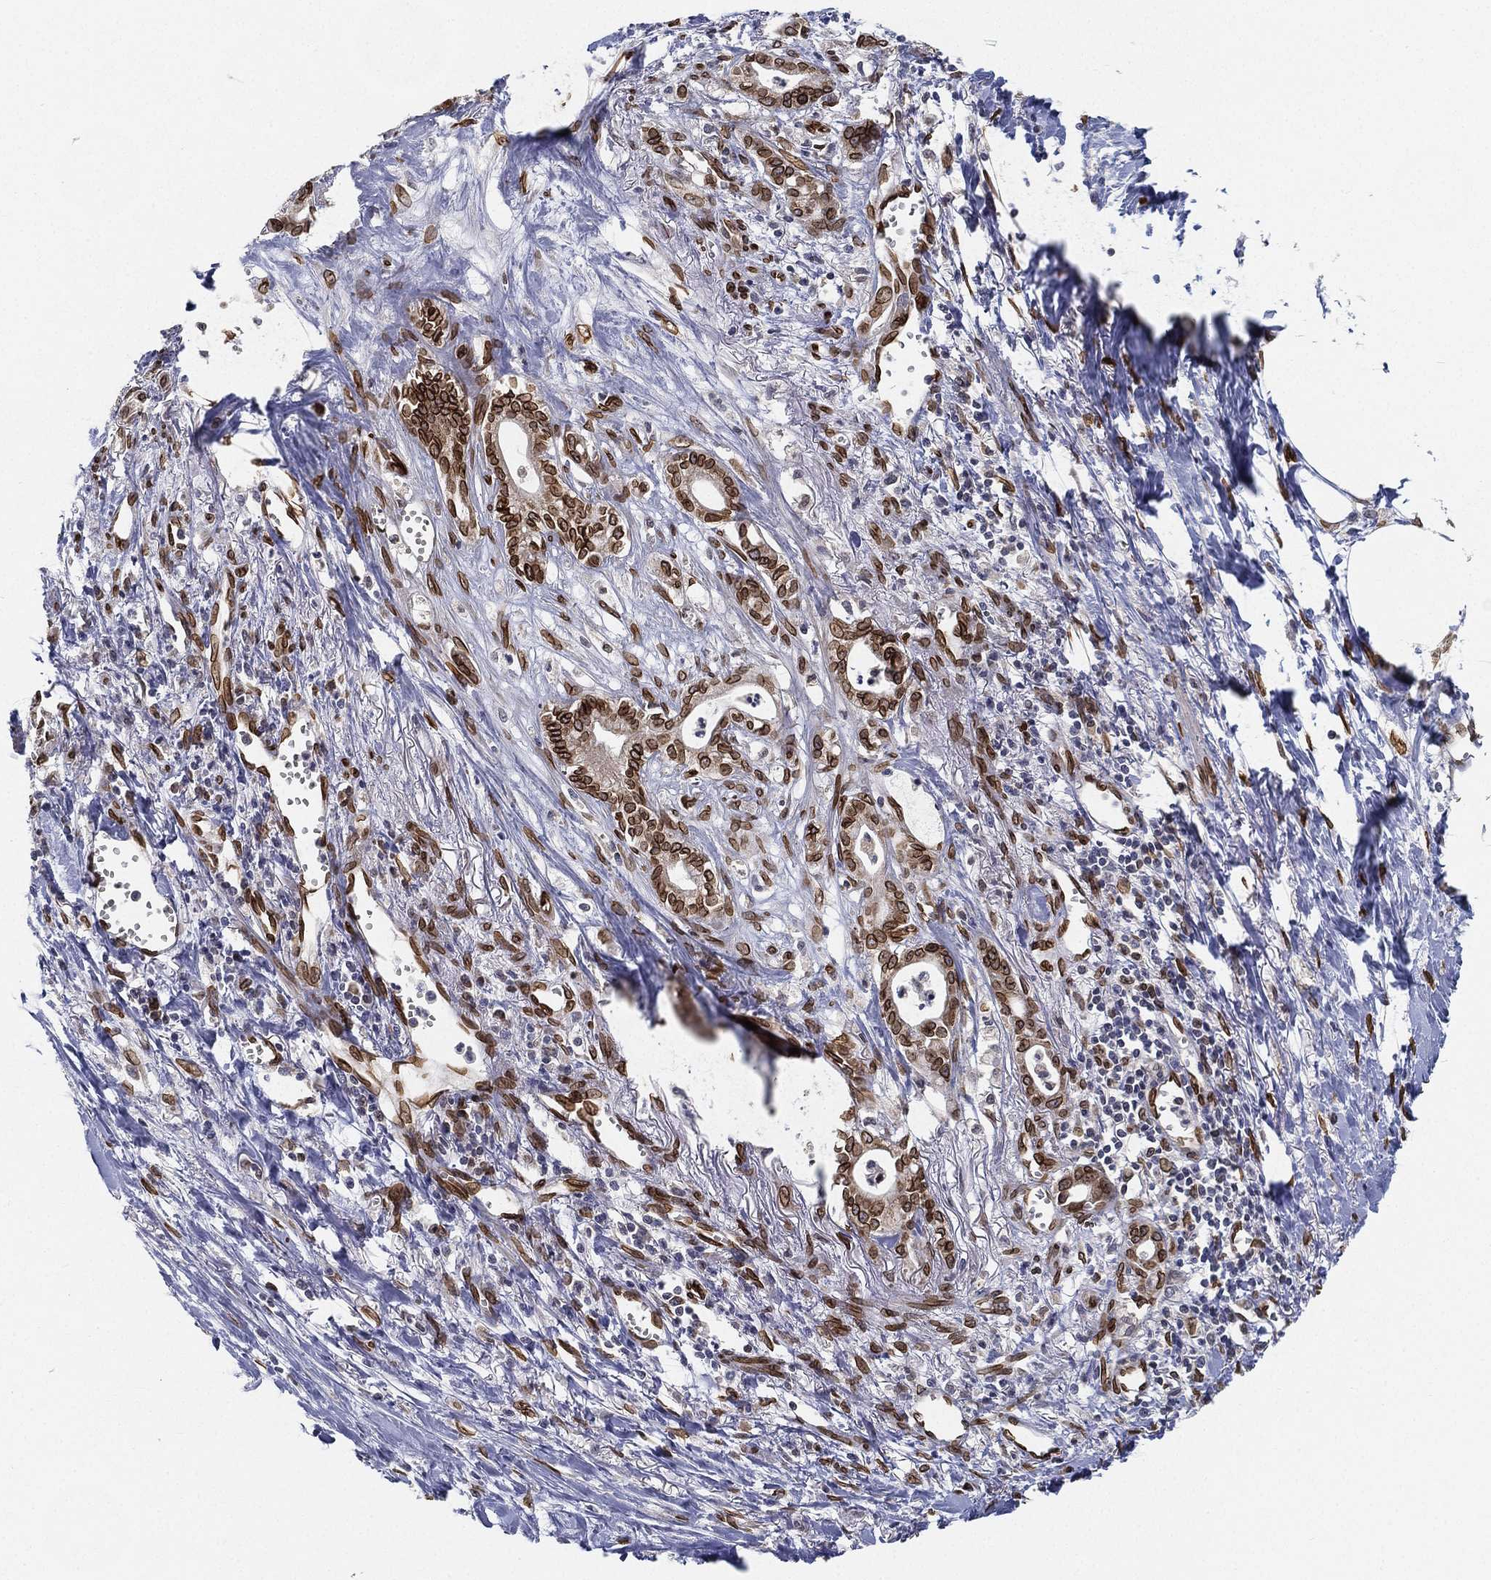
{"staining": {"intensity": "strong", "quantity": ">75%", "location": "cytoplasmic/membranous,nuclear"}, "tissue": "pancreatic cancer", "cell_type": "Tumor cells", "image_type": "cancer", "snomed": [{"axis": "morphology", "description": "Adenocarcinoma, NOS"}, {"axis": "topography", "description": "Pancreas"}], "caption": "Immunohistochemical staining of human pancreatic adenocarcinoma displays high levels of strong cytoplasmic/membranous and nuclear protein staining in about >75% of tumor cells.", "gene": "PALB2", "patient": {"sex": "male", "age": 71}}